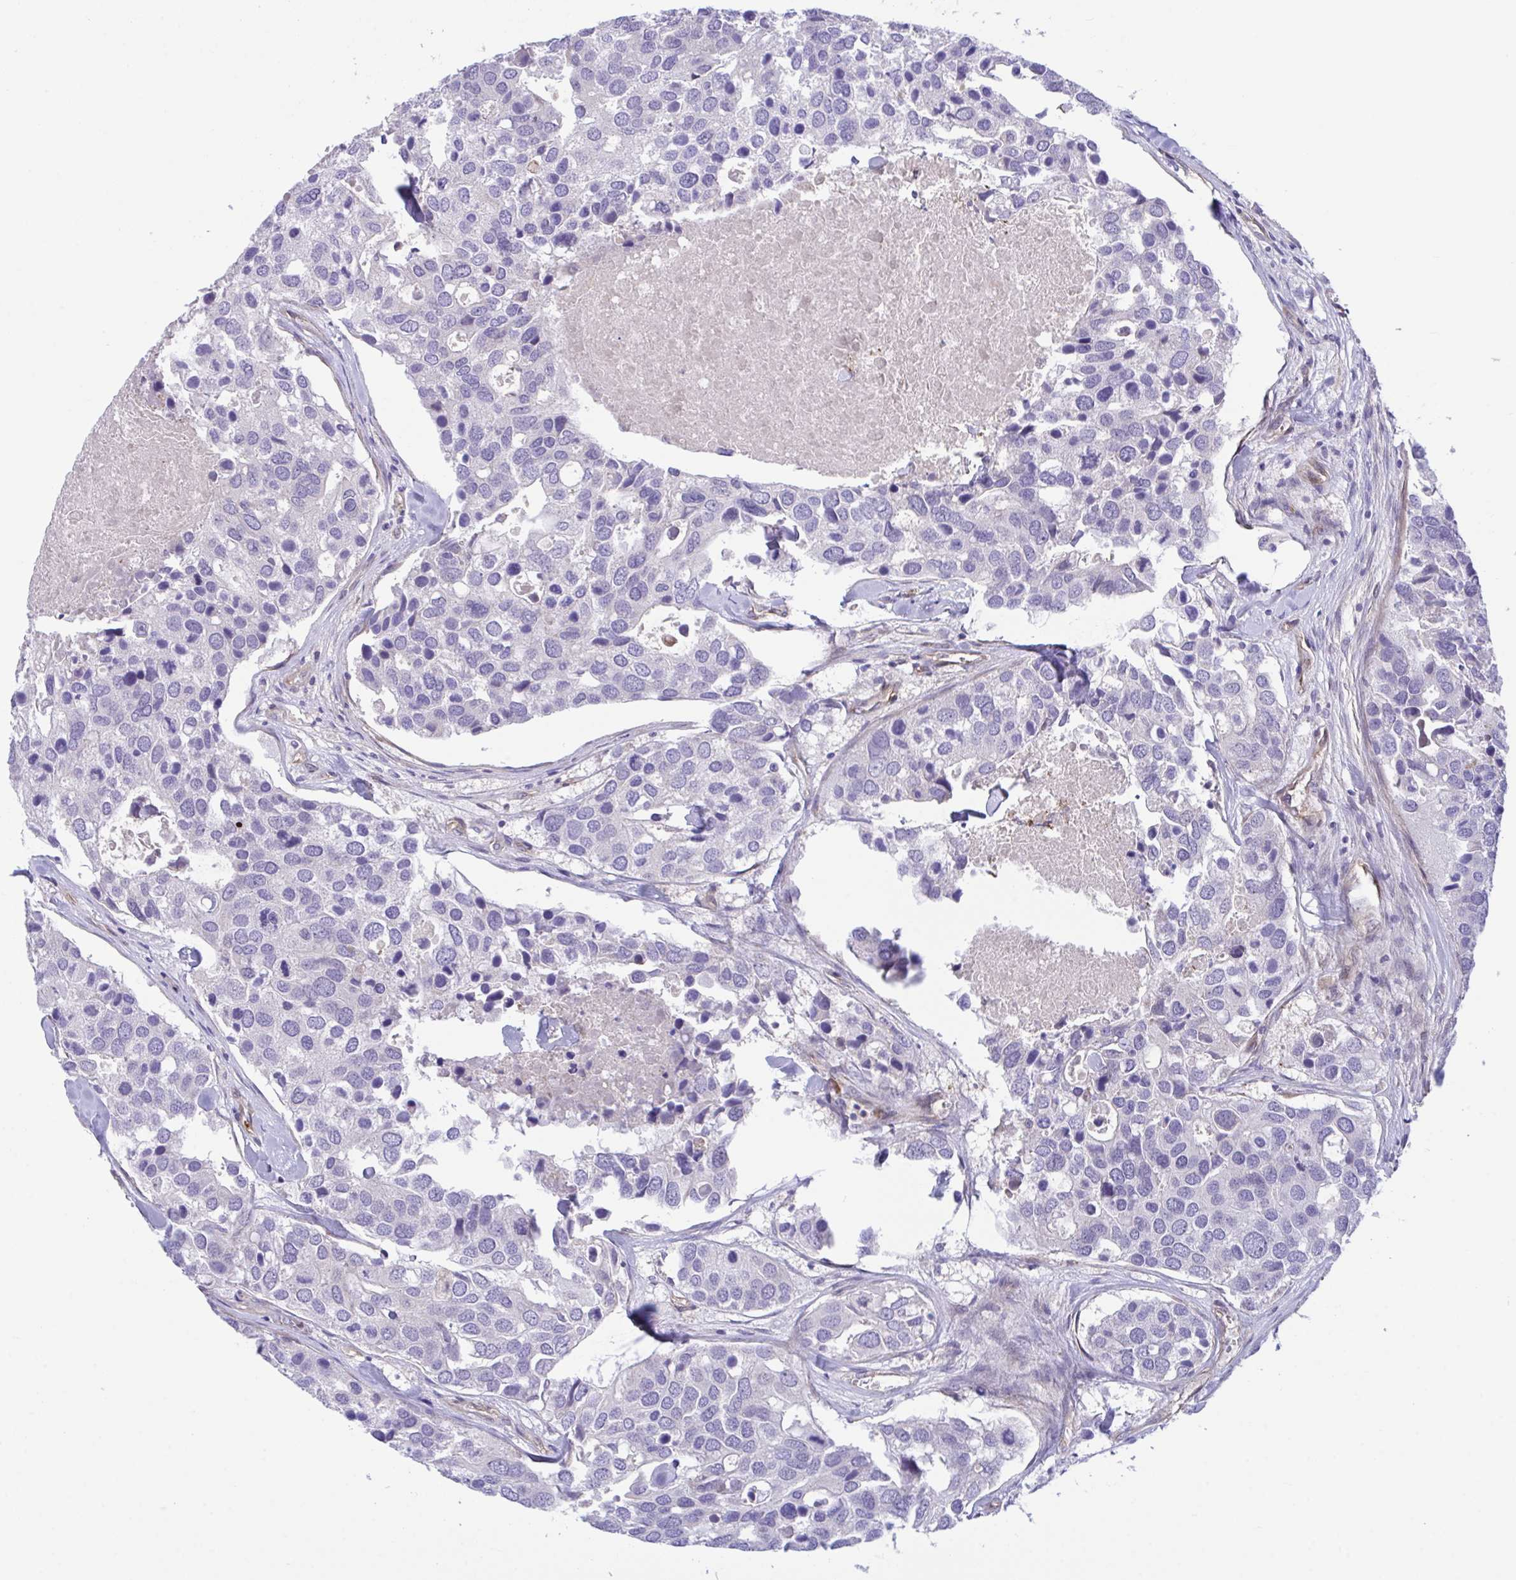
{"staining": {"intensity": "negative", "quantity": "none", "location": "none"}, "tissue": "breast cancer", "cell_type": "Tumor cells", "image_type": "cancer", "snomed": [{"axis": "morphology", "description": "Duct carcinoma"}, {"axis": "topography", "description": "Breast"}], "caption": "Immunohistochemical staining of breast infiltrating ductal carcinoma shows no significant expression in tumor cells. (DAB IHC visualized using brightfield microscopy, high magnification).", "gene": "RHOXF1", "patient": {"sex": "female", "age": 83}}